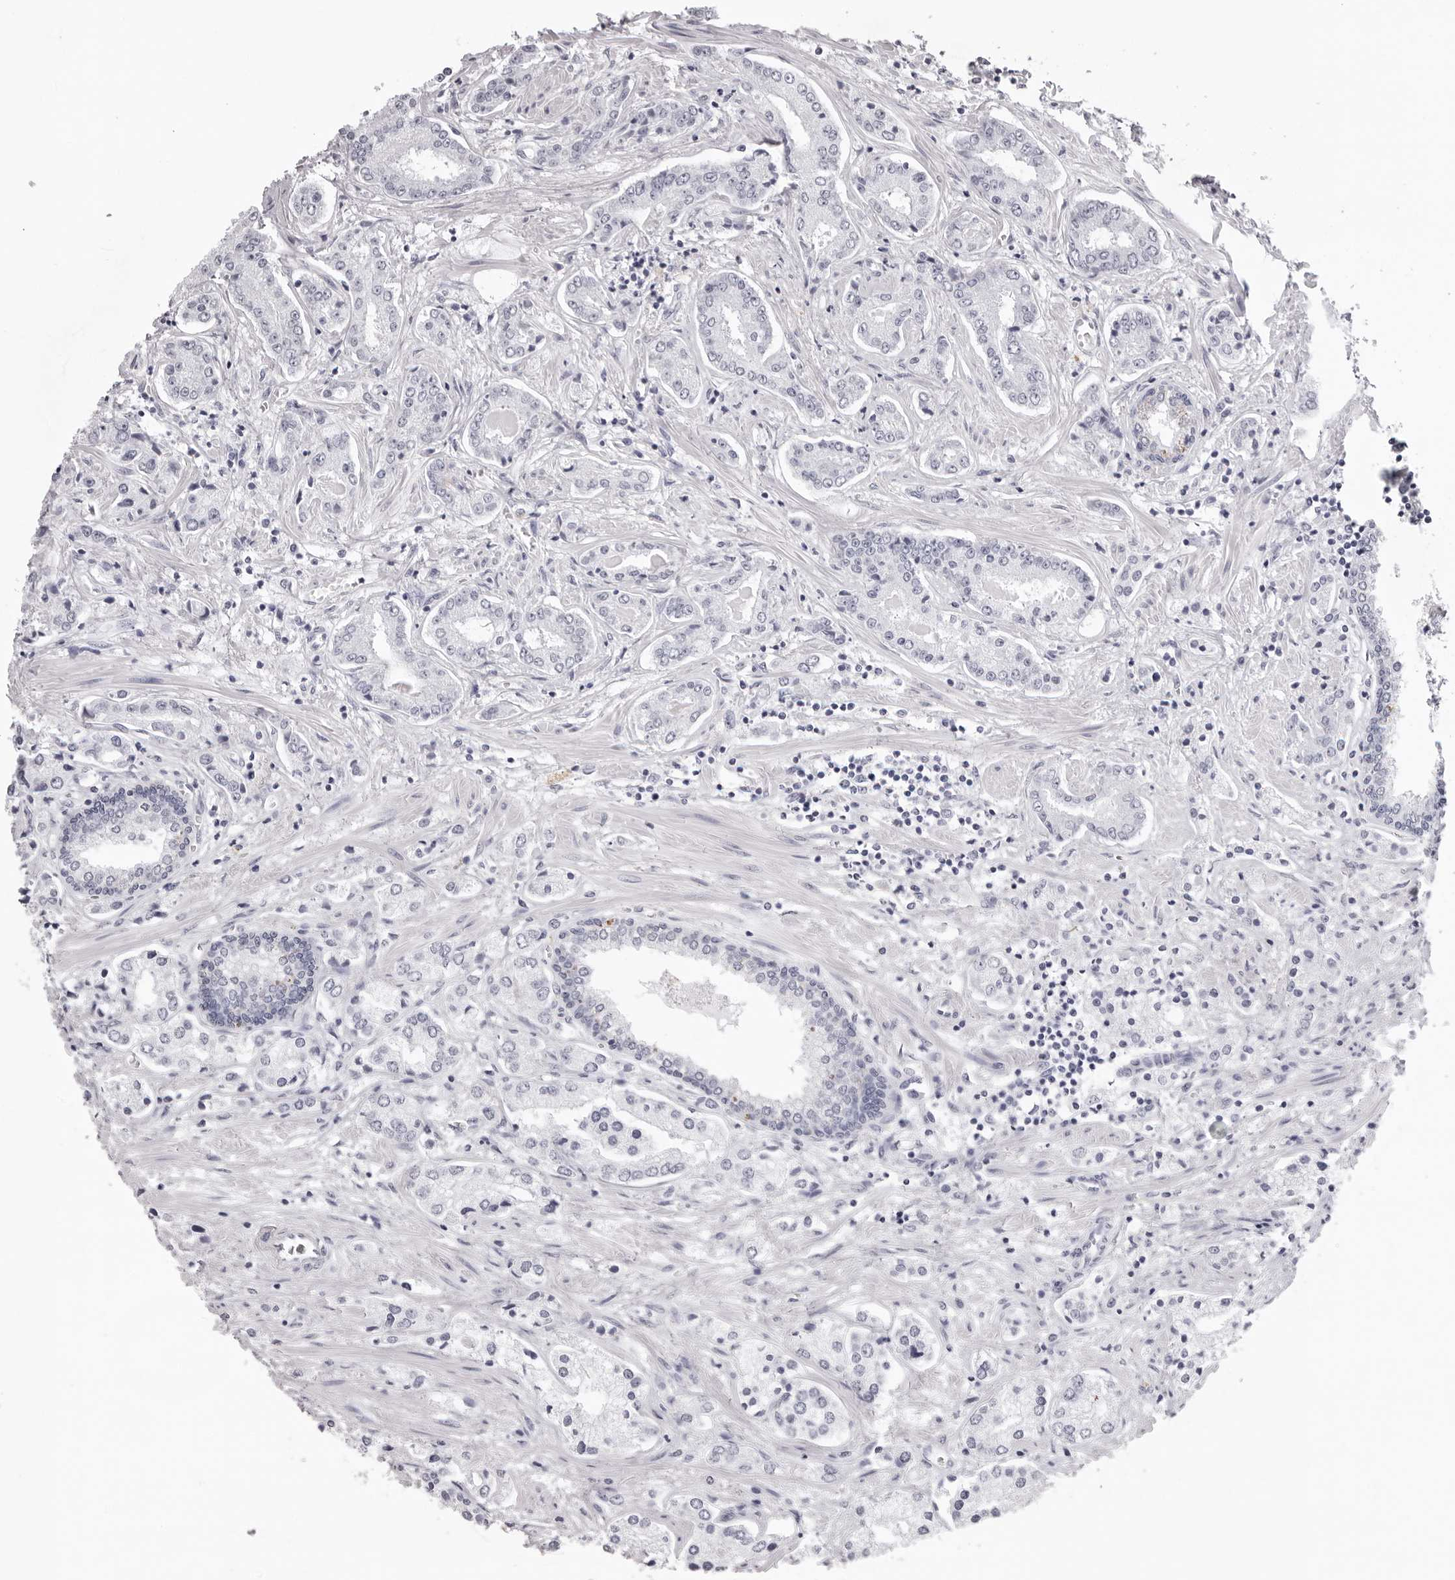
{"staining": {"intensity": "negative", "quantity": "none", "location": "none"}, "tissue": "prostate cancer", "cell_type": "Tumor cells", "image_type": "cancer", "snomed": [{"axis": "morphology", "description": "Adenocarcinoma, High grade"}, {"axis": "topography", "description": "Prostate"}], "caption": "Immunohistochemistry histopathology image of prostate cancer (adenocarcinoma (high-grade)) stained for a protein (brown), which reveals no staining in tumor cells.", "gene": "CST1", "patient": {"sex": "male", "age": 66}}